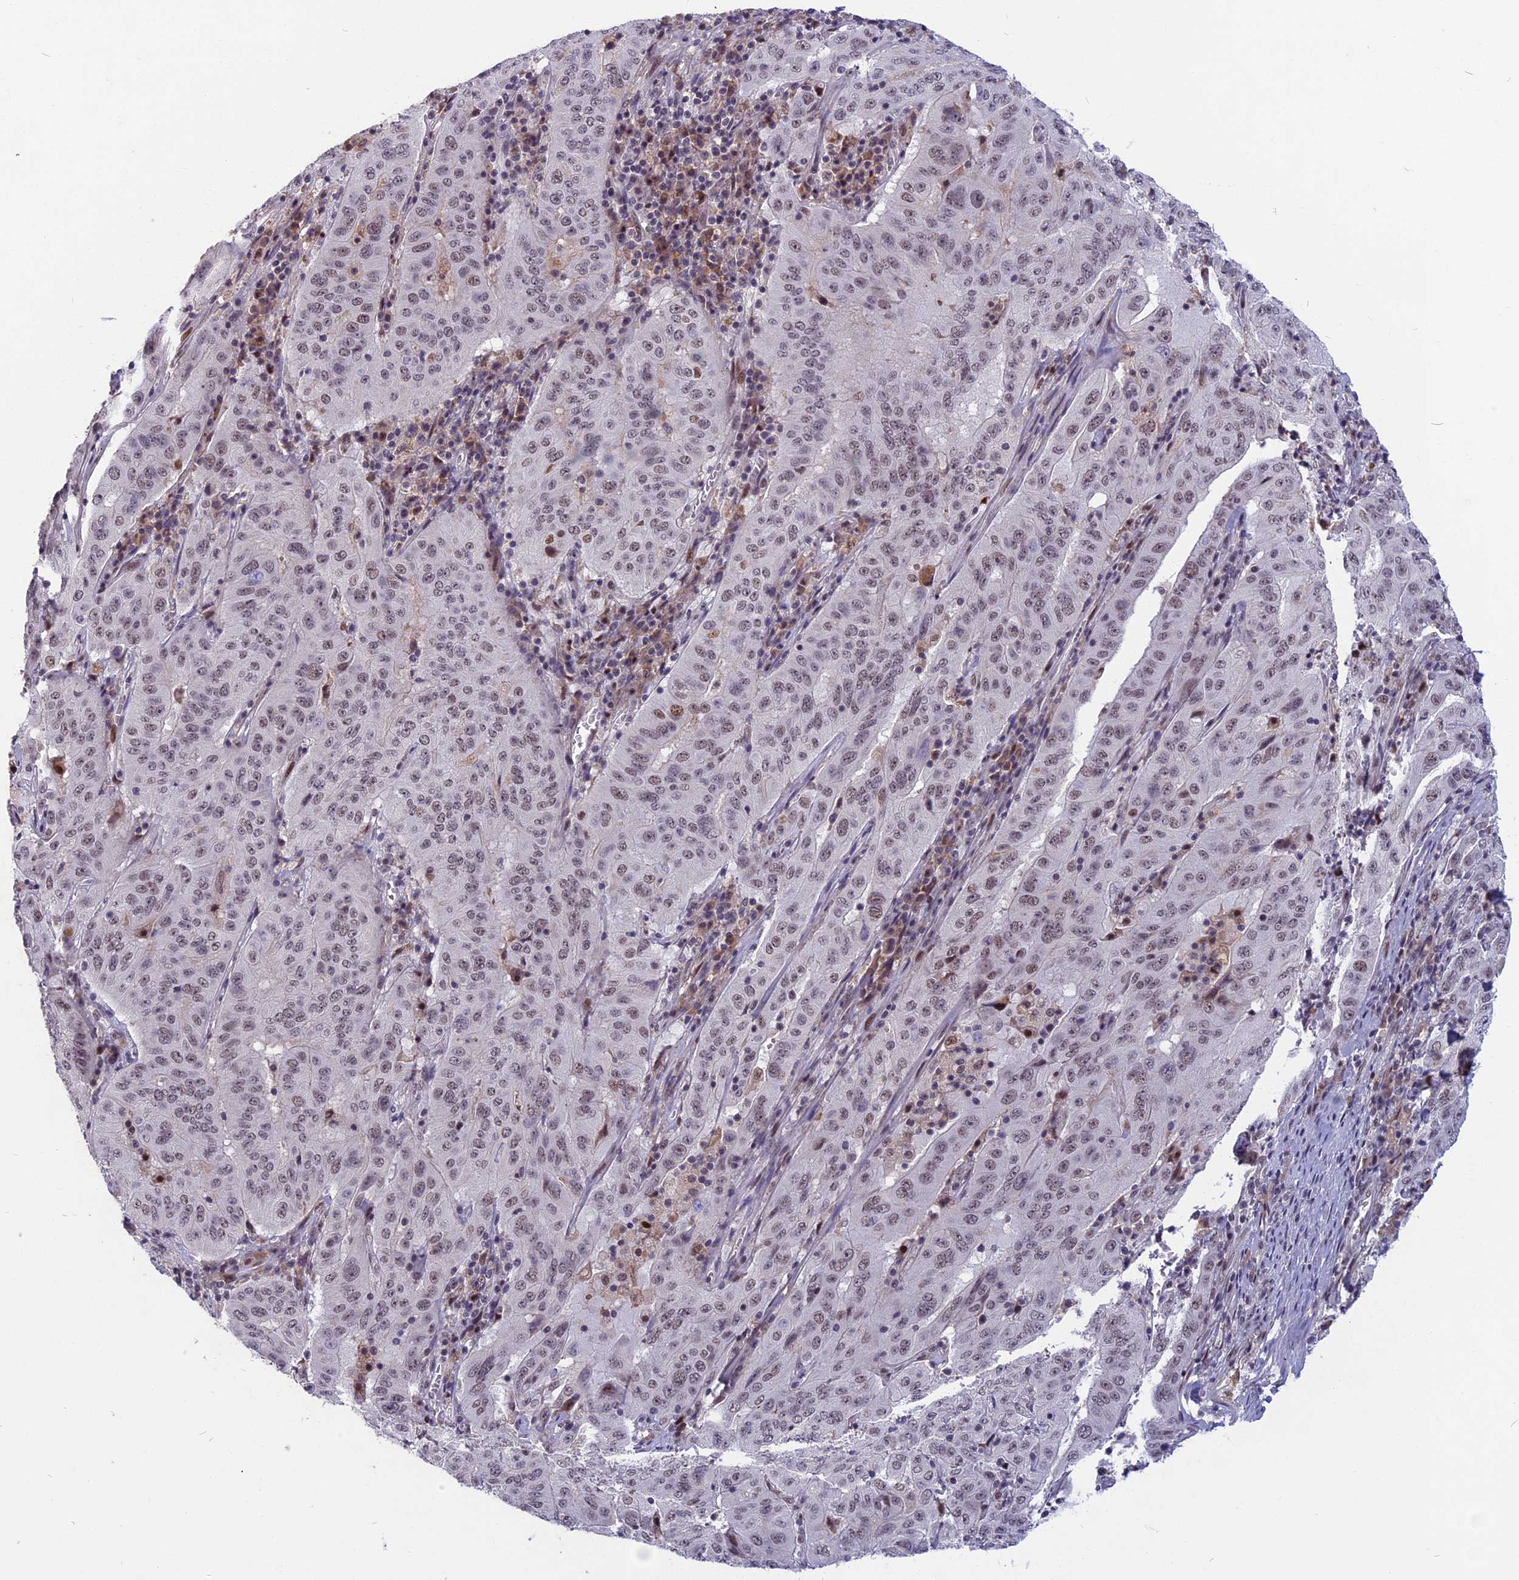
{"staining": {"intensity": "weak", "quantity": "25%-75%", "location": "nuclear"}, "tissue": "pancreatic cancer", "cell_type": "Tumor cells", "image_type": "cancer", "snomed": [{"axis": "morphology", "description": "Adenocarcinoma, NOS"}, {"axis": "topography", "description": "Pancreas"}], "caption": "Brown immunohistochemical staining in human pancreatic cancer (adenocarcinoma) shows weak nuclear staining in about 25%-75% of tumor cells.", "gene": "CDC7", "patient": {"sex": "male", "age": 63}}